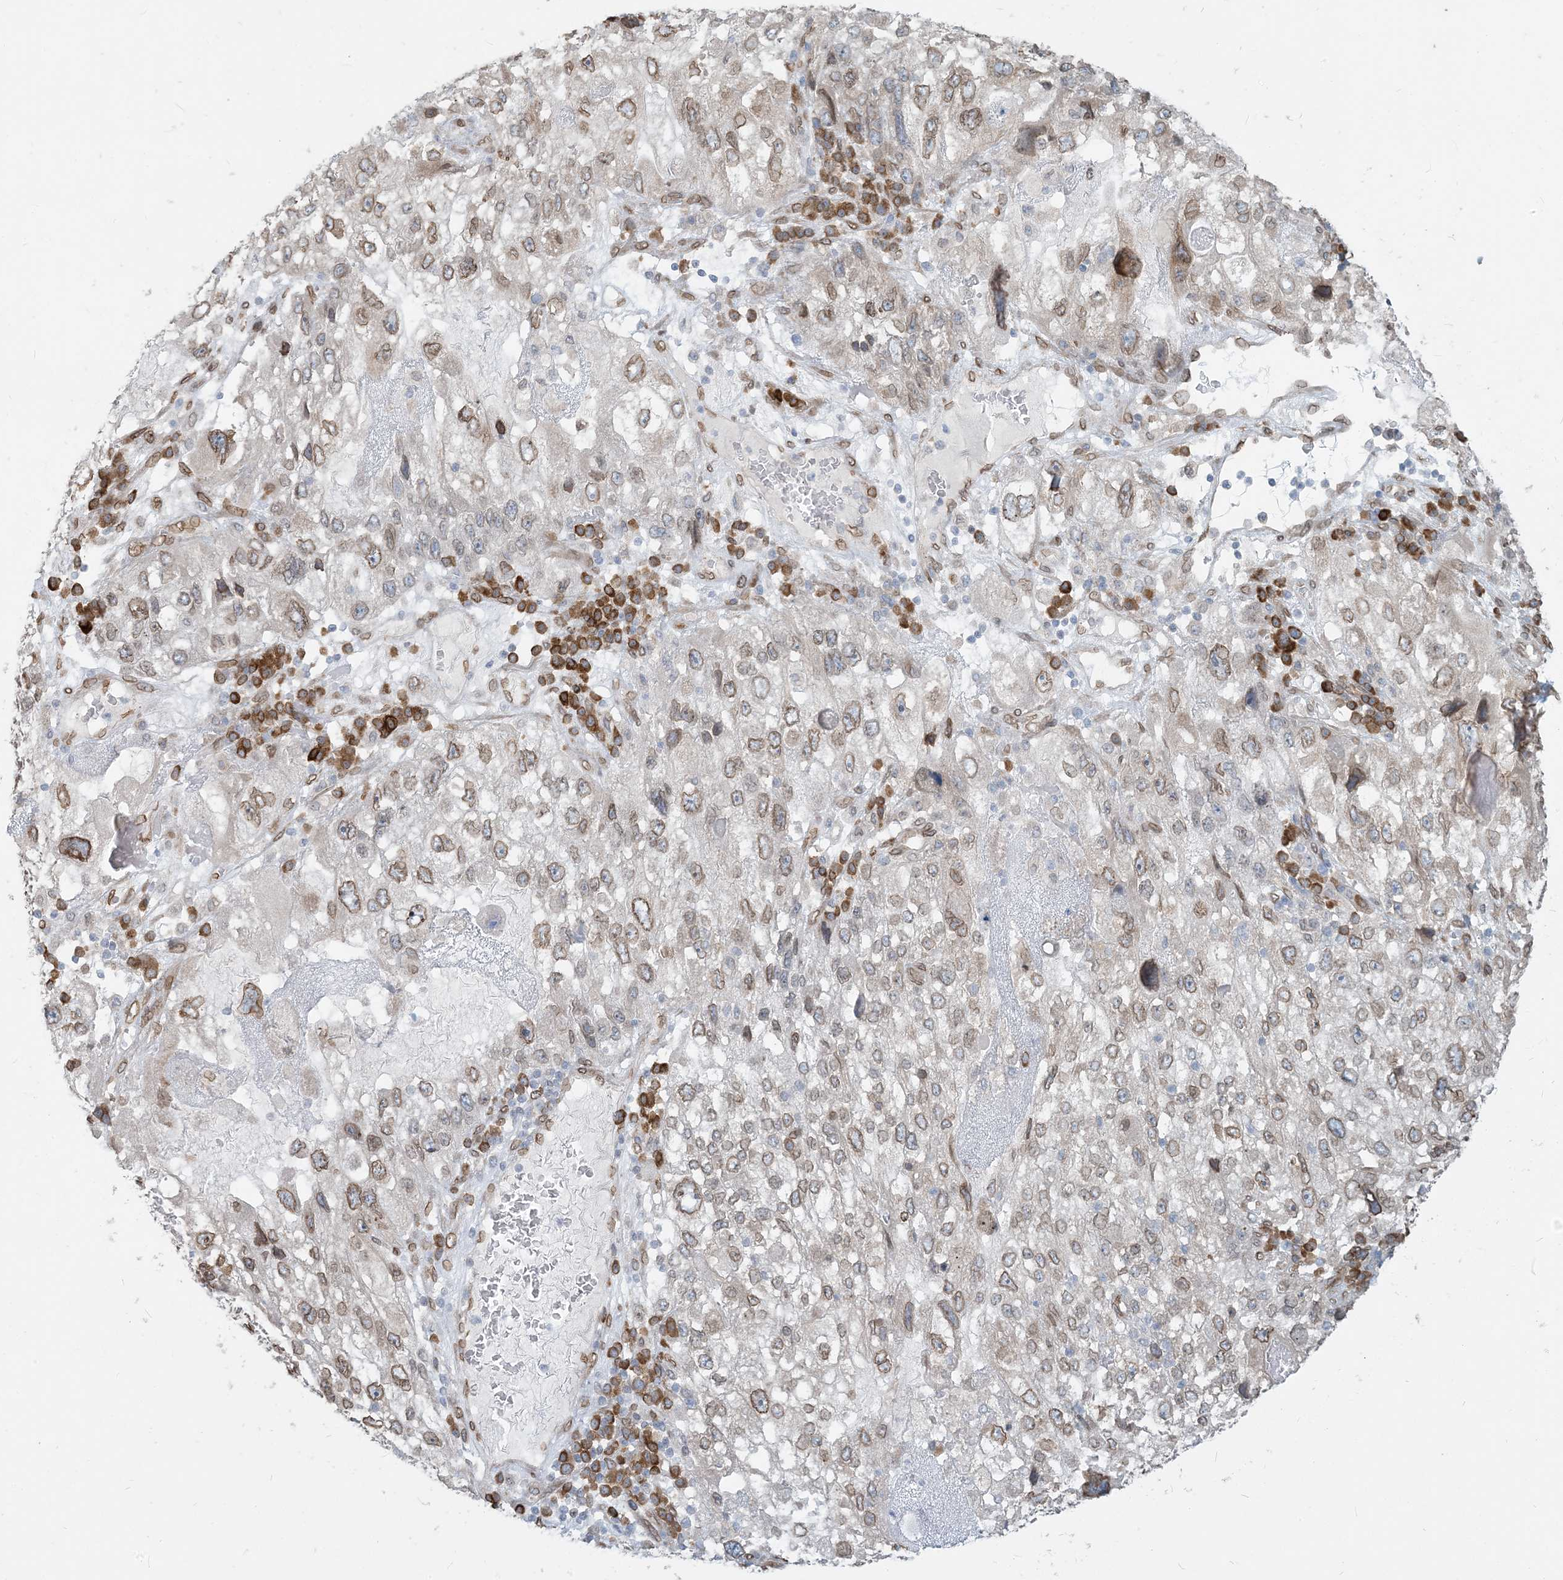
{"staining": {"intensity": "moderate", "quantity": ">75%", "location": "cytoplasmic/membranous,nuclear"}, "tissue": "endometrial cancer", "cell_type": "Tumor cells", "image_type": "cancer", "snomed": [{"axis": "morphology", "description": "Adenocarcinoma, NOS"}, {"axis": "topography", "description": "Endometrium"}], "caption": "This is an image of immunohistochemistry (IHC) staining of adenocarcinoma (endometrial), which shows moderate staining in the cytoplasmic/membranous and nuclear of tumor cells.", "gene": "WWP1", "patient": {"sex": "female", "age": 49}}